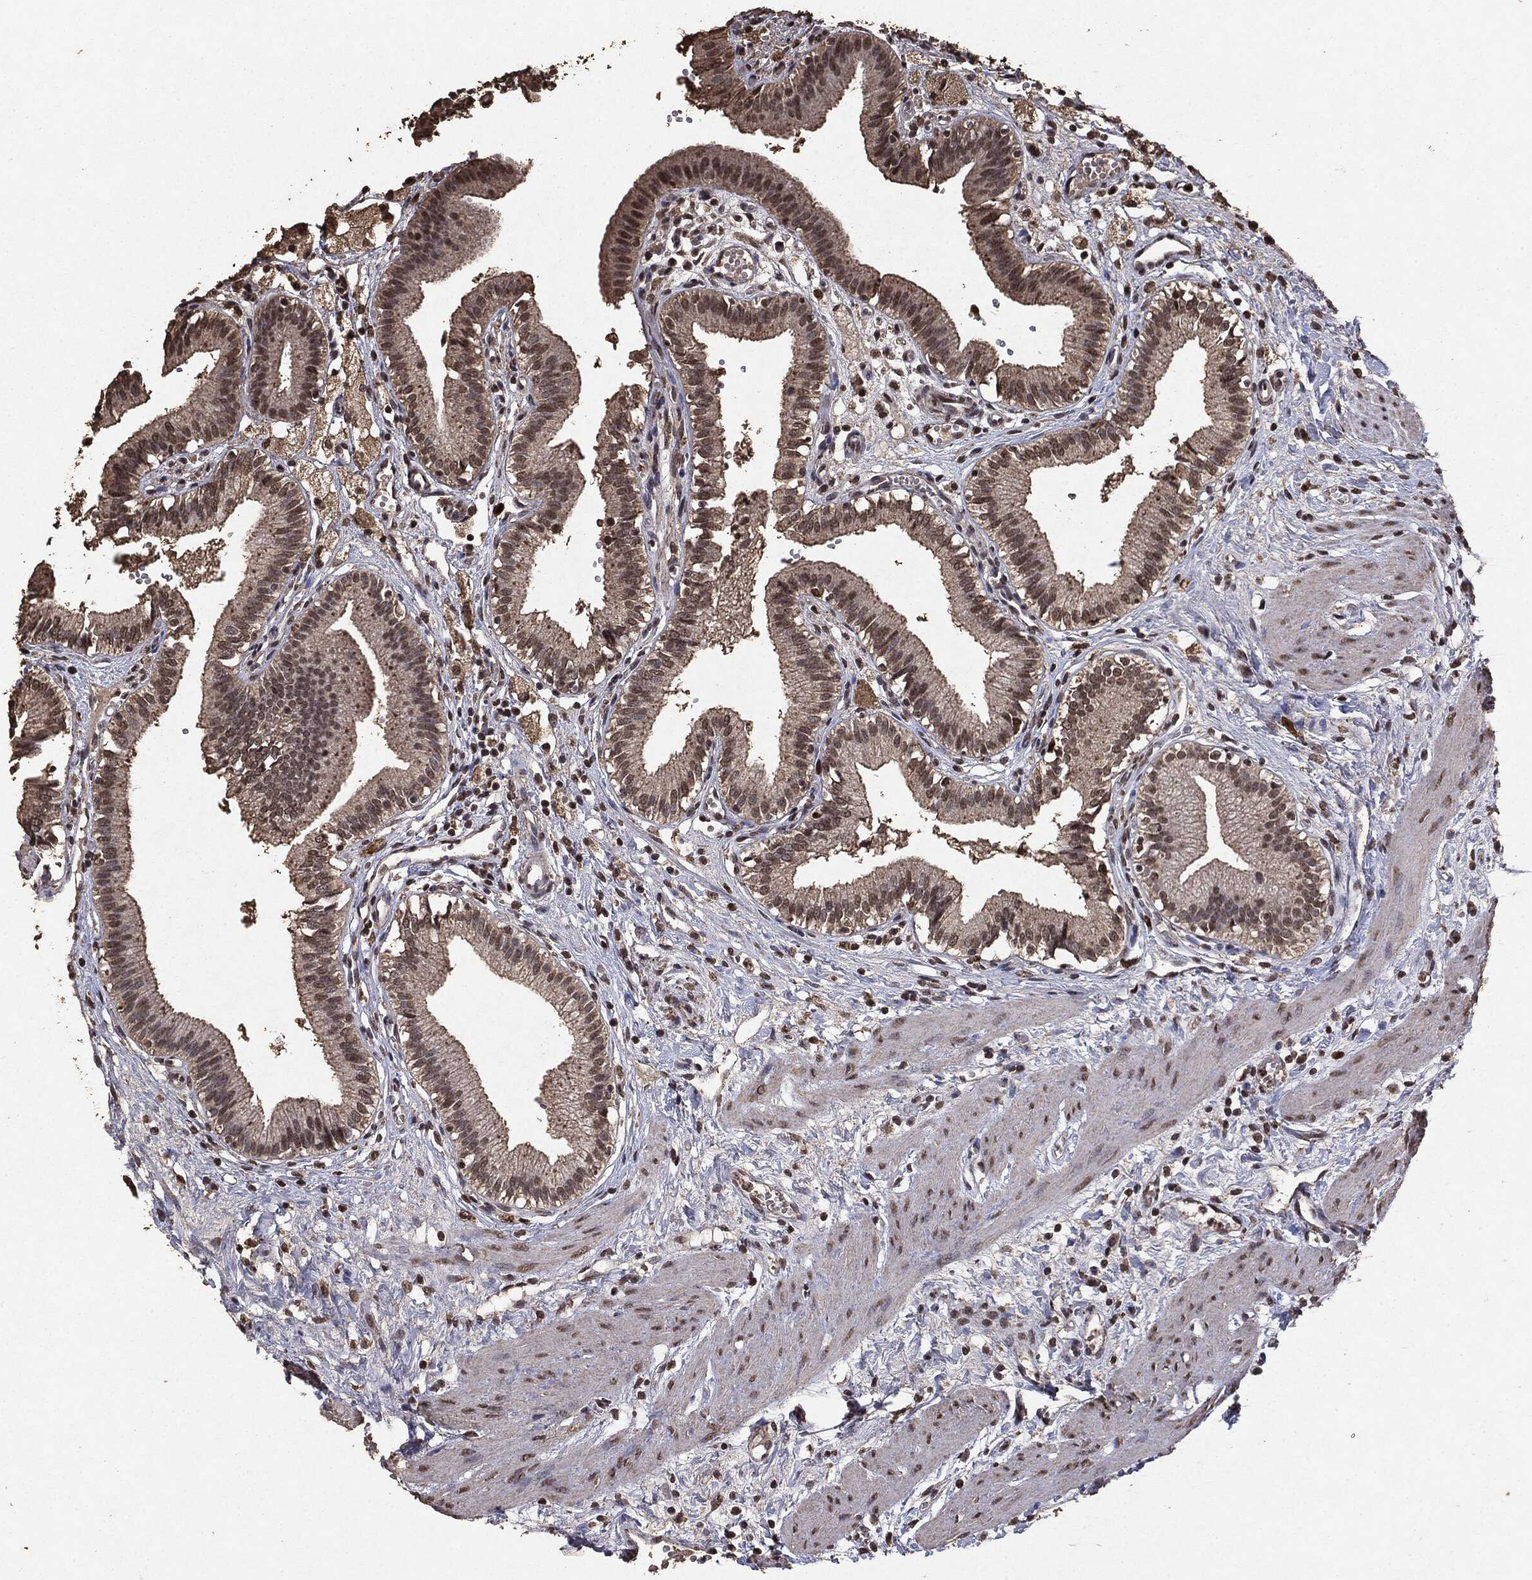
{"staining": {"intensity": "moderate", "quantity": "25%-75%", "location": "nuclear"}, "tissue": "gallbladder", "cell_type": "Glandular cells", "image_type": "normal", "snomed": [{"axis": "morphology", "description": "Normal tissue, NOS"}, {"axis": "topography", "description": "Gallbladder"}], "caption": "The micrograph shows immunohistochemical staining of normal gallbladder. There is moderate nuclear expression is seen in about 25%-75% of glandular cells. Nuclei are stained in blue.", "gene": "RAD18", "patient": {"sex": "female", "age": 24}}